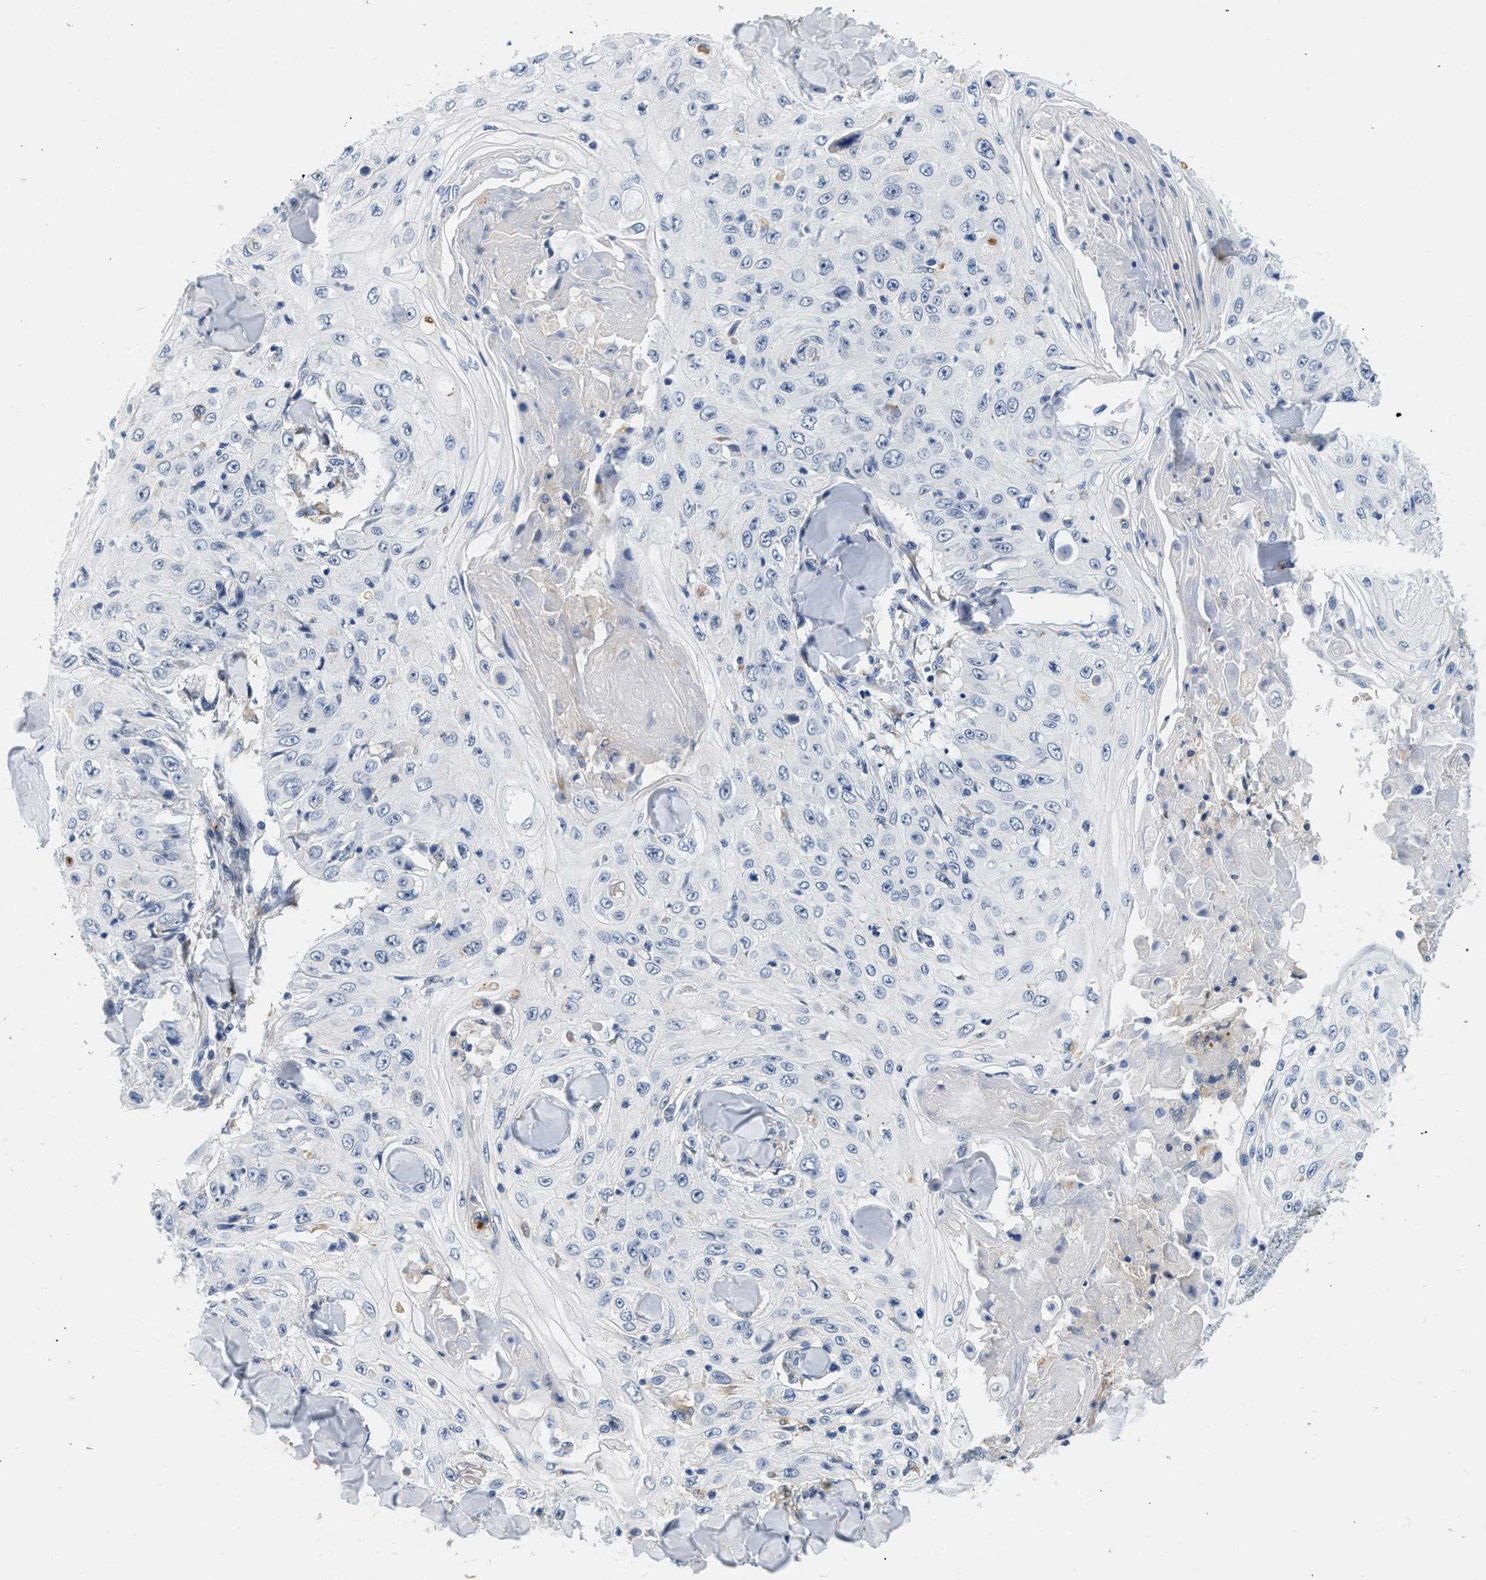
{"staining": {"intensity": "negative", "quantity": "none", "location": "none"}, "tissue": "skin cancer", "cell_type": "Tumor cells", "image_type": "cancer", "snomed": [{"axis": "morphology", "description": "Squamous cell carcinoma, NOS"}, {"axis": "topography", "description": "Skin"}], "caption": "Immunohistochemistry (IHC) histopathology image of neoplastic tissue: skin cancer stained with DAB shows no significant protein staining in tumor cells.", "gene": "PPM1L", "patient": {"sex": "male", "age": 86}}